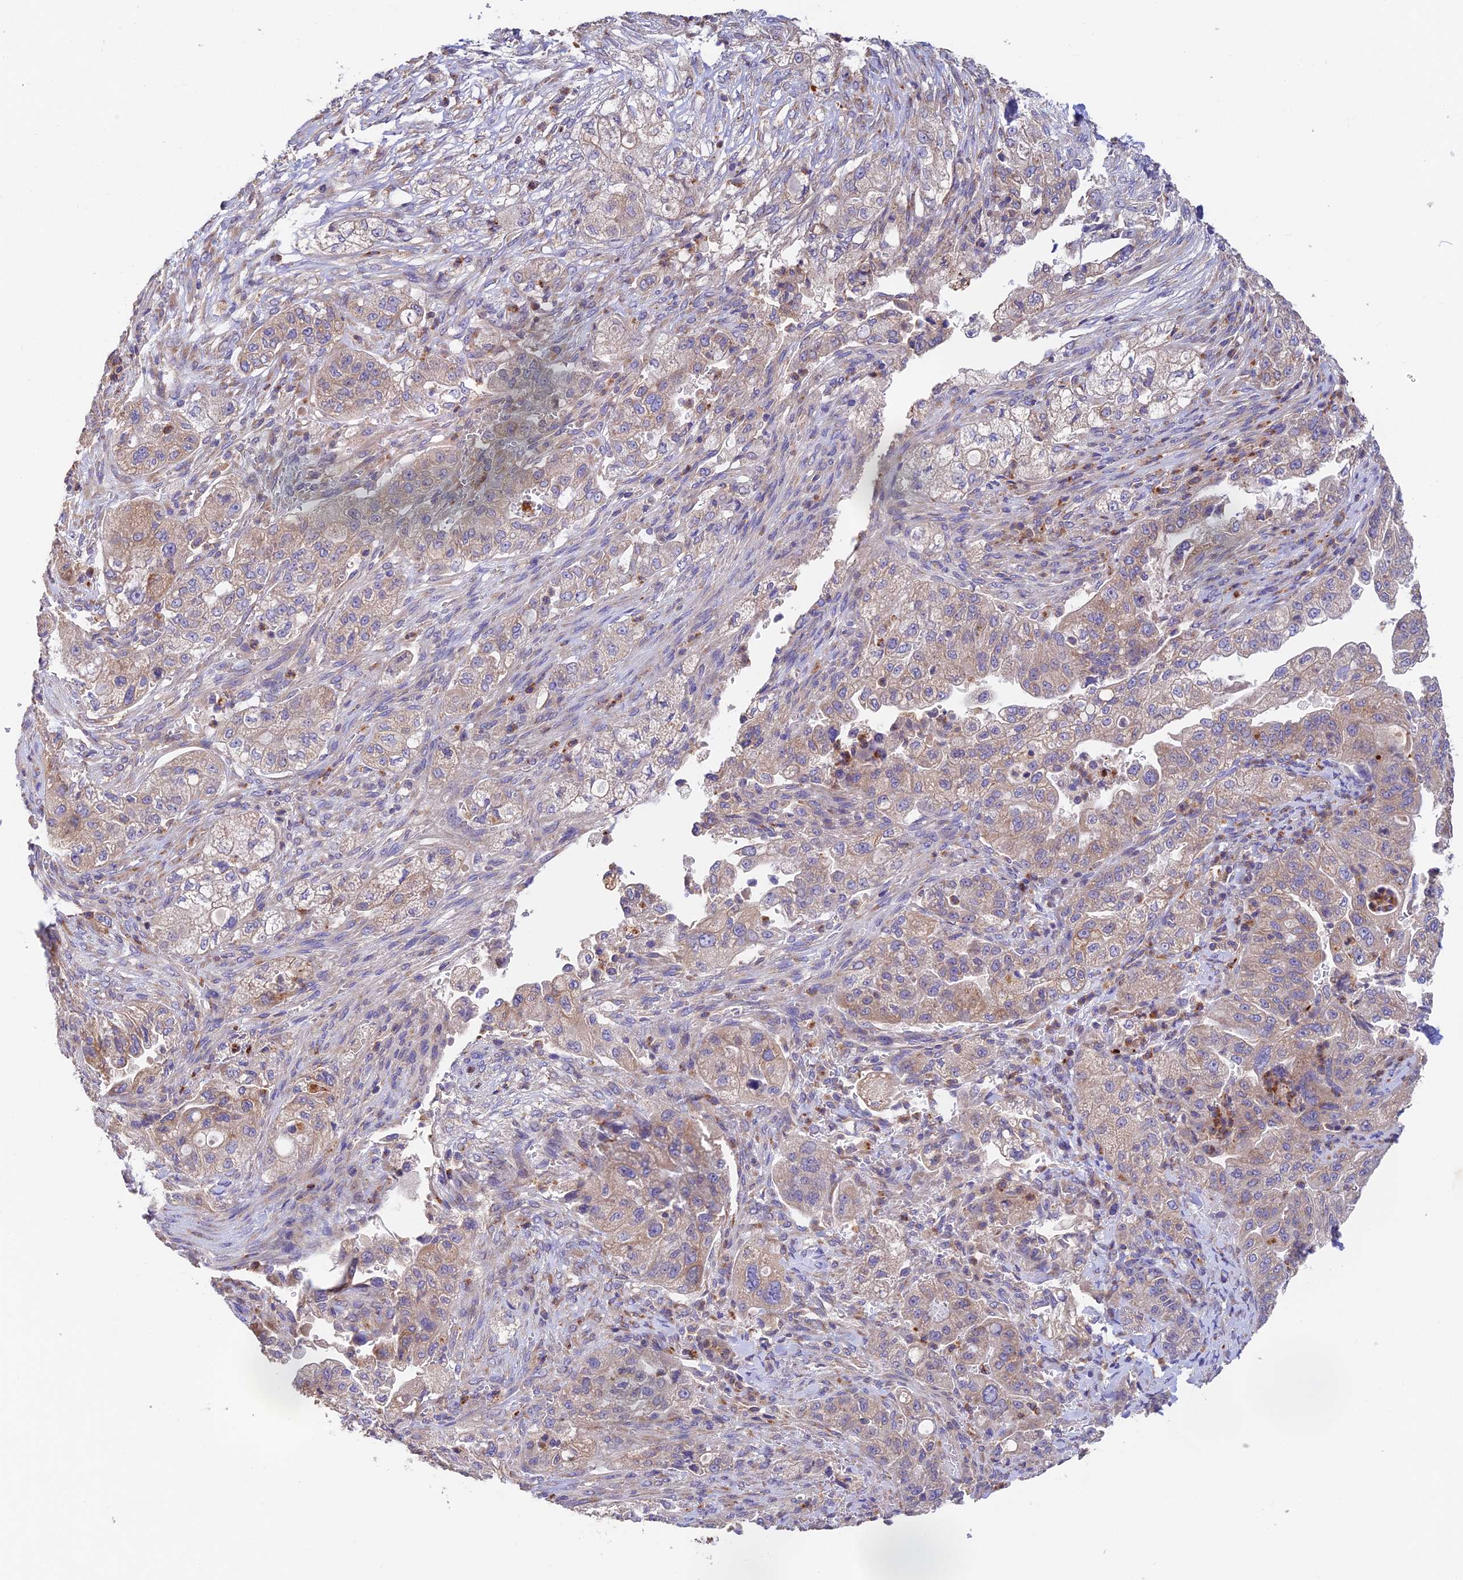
{"staining": {"intensity": "weak", "quantity": "25%-75%", "location": "cytoplasmic/membranous"}, "tissue": "pancreatic cancer", "cell_type": "Tumor cells", "image_type": "cancer", "snomed": [{"axis": "morphology", "description": "Adenocarcinoma, NOS"}, {"axis": "topography", "description": "Pancreas"}], "caption": "Immunohistochemistry (IHC) histopathology image of neoplastic tissue: human pancreatic adenocarcinoma stained using immunohistochemistry displays low levels of weak protein expression localized specifically in the cytoplasmic/membranous of tumor cells, appearing as a cytoplasmic/membranous brown color.", "gene": "EMC3", "patient": {"sex": "female", "age": 78}}